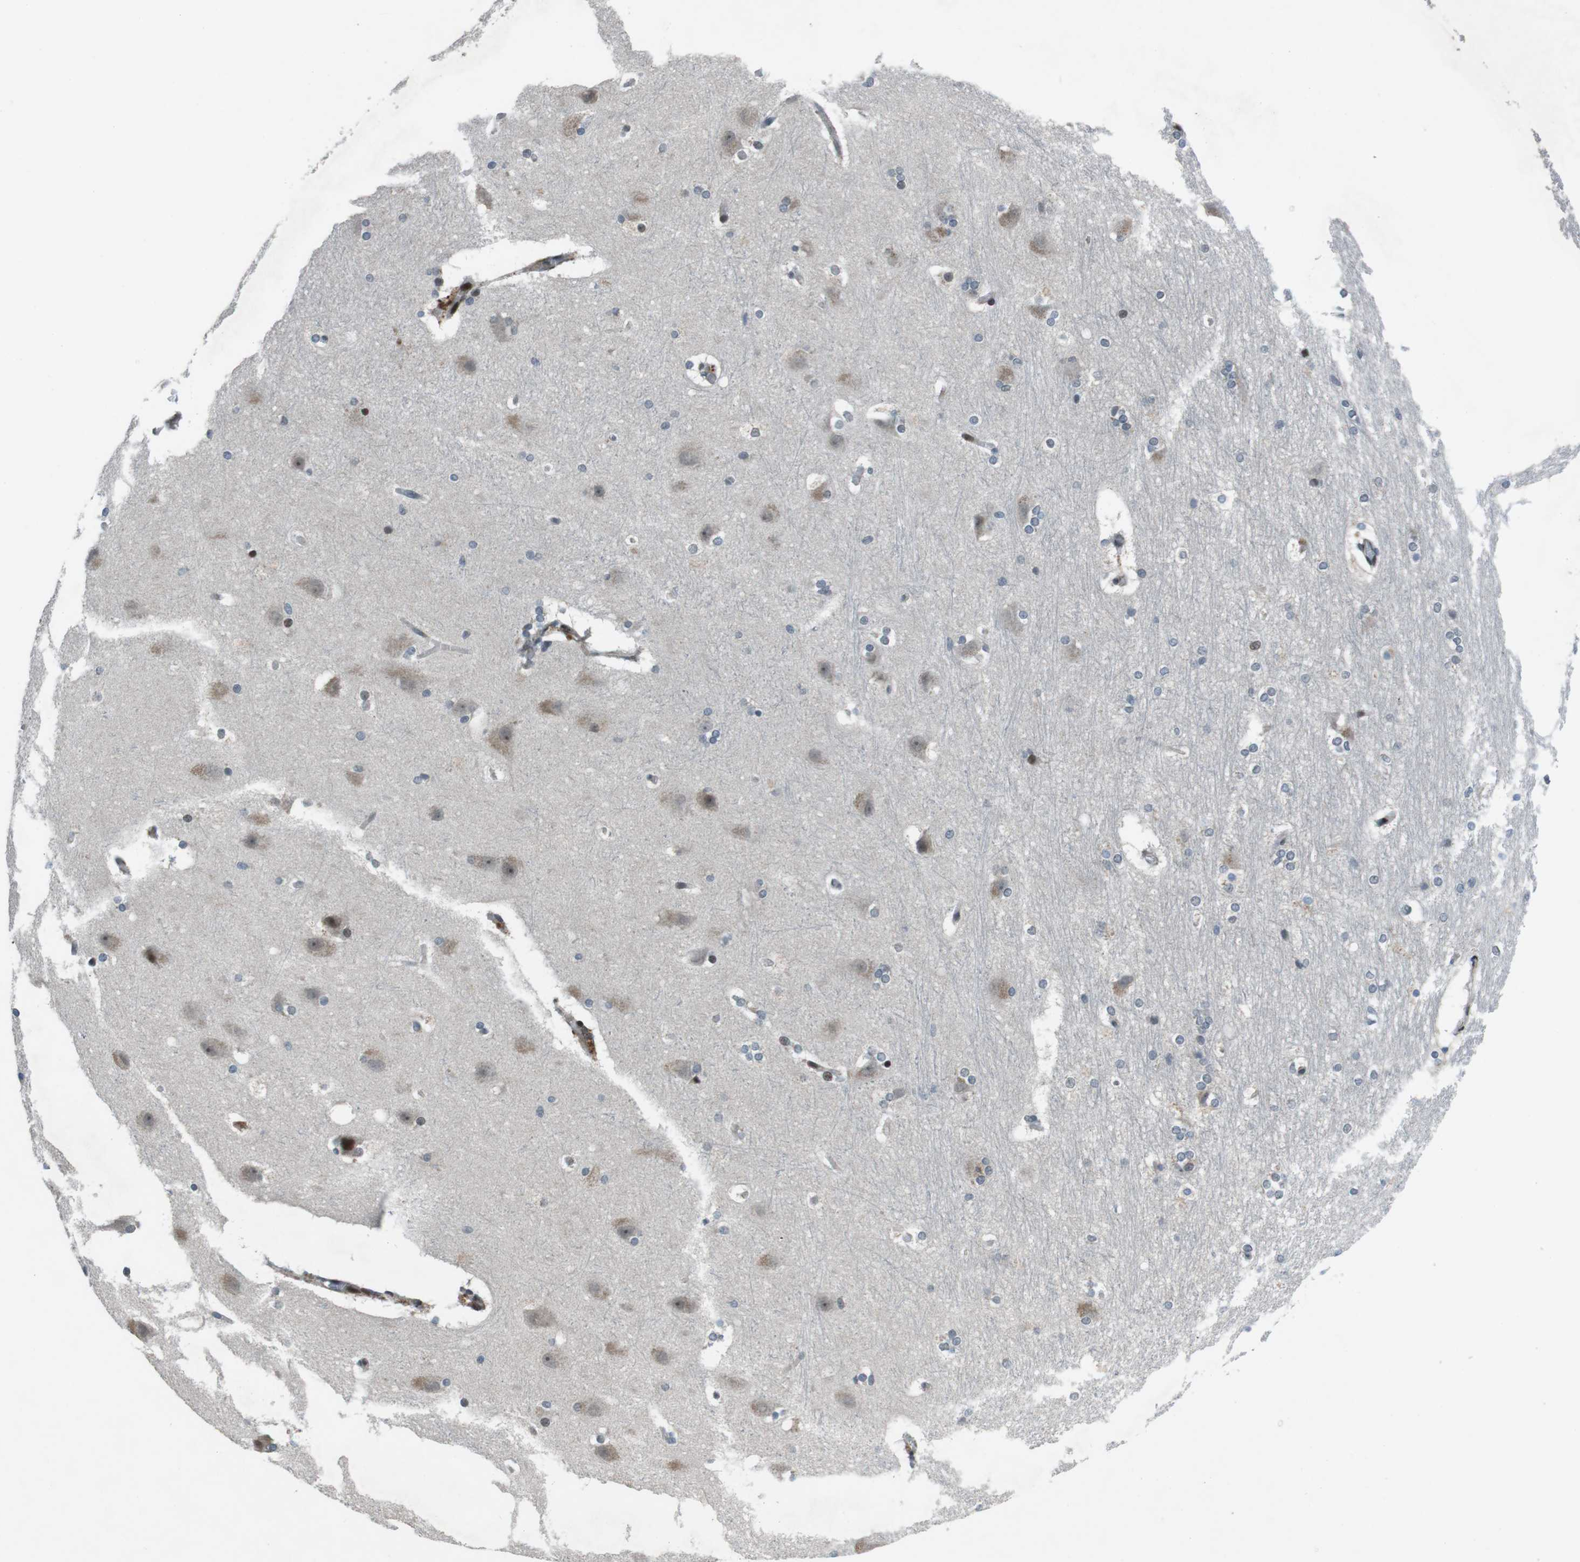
{"staining": {"intensity": "weak", "quantity": "<25%", "location": "cytoplasmic/membranous"}, "tissue": "hippocampus", "cell_type": "Glial cells", "image_type": "normal", "snomed": [{"axis": "morphology", "description": "Normal tissue, NOS"}, {"axis": "topography", "description": "Hippocampus"}], "caption": "Histopathology image shows no significant protein staining in glial cells of unremarkable hippocampus.", "gene": "PBRM1", "patient": {"sex": "female", "age": 19}}